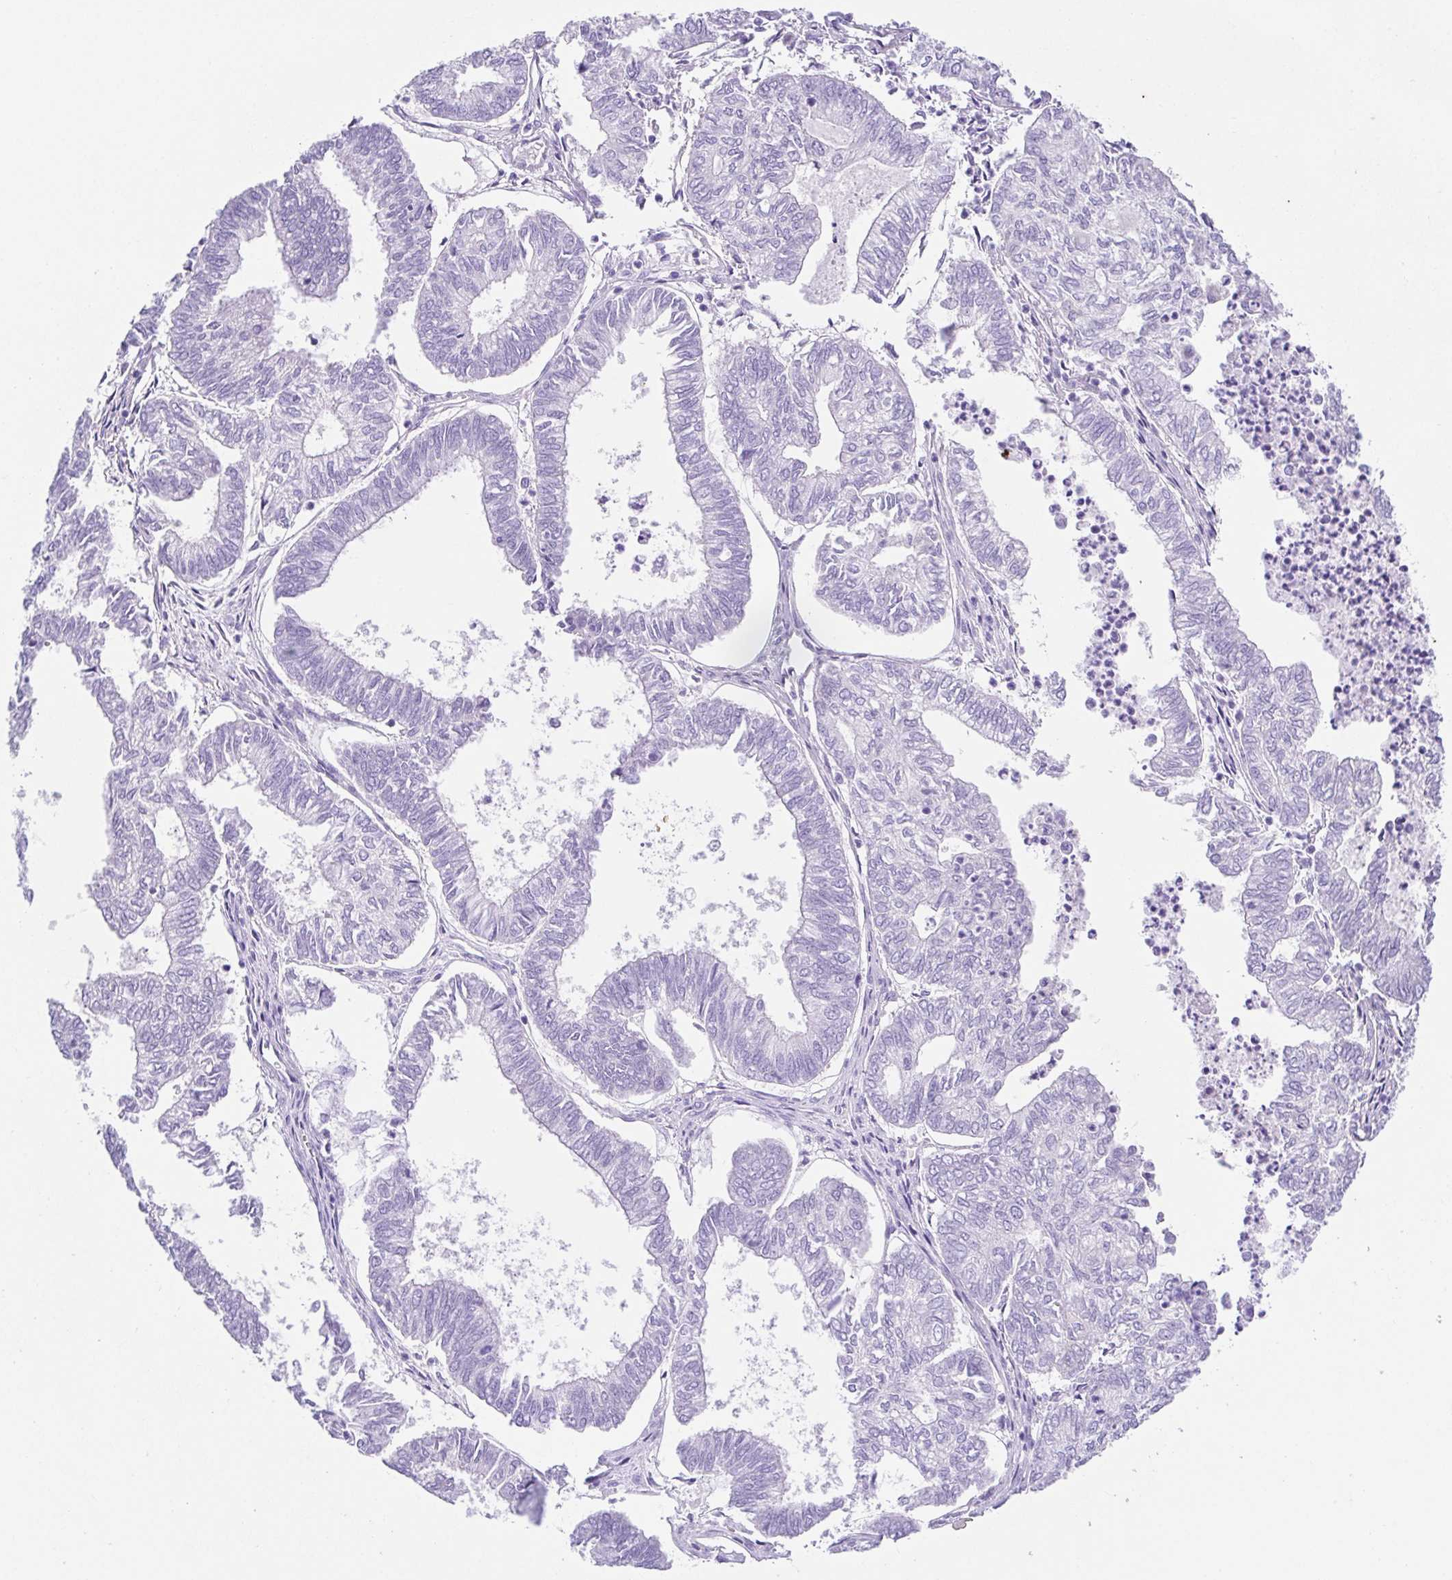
{"staining": {"intensity": "negative", "quantity": "none", "location": "none"}, "tissue": "ovarian cancer", "cell_type": "Tumor cells", "image_type": "cancer", "snomed": [{"axis": "morphology", "description": "Carcinoma, endometroid"}, {"axis": "topography", "description": "Ovary"}], "caption": "The photomicrograph reveals no significant expression in tumor cells of ovarian cancer. Brightfield microscopy of IHC stained with DAB (3,3'-diaminobenzidine) (brown) and hematoxylin (blue), captured at high magnification.", "gene": "SPATA4", "patient": {"sex": "female", "age": 64}}